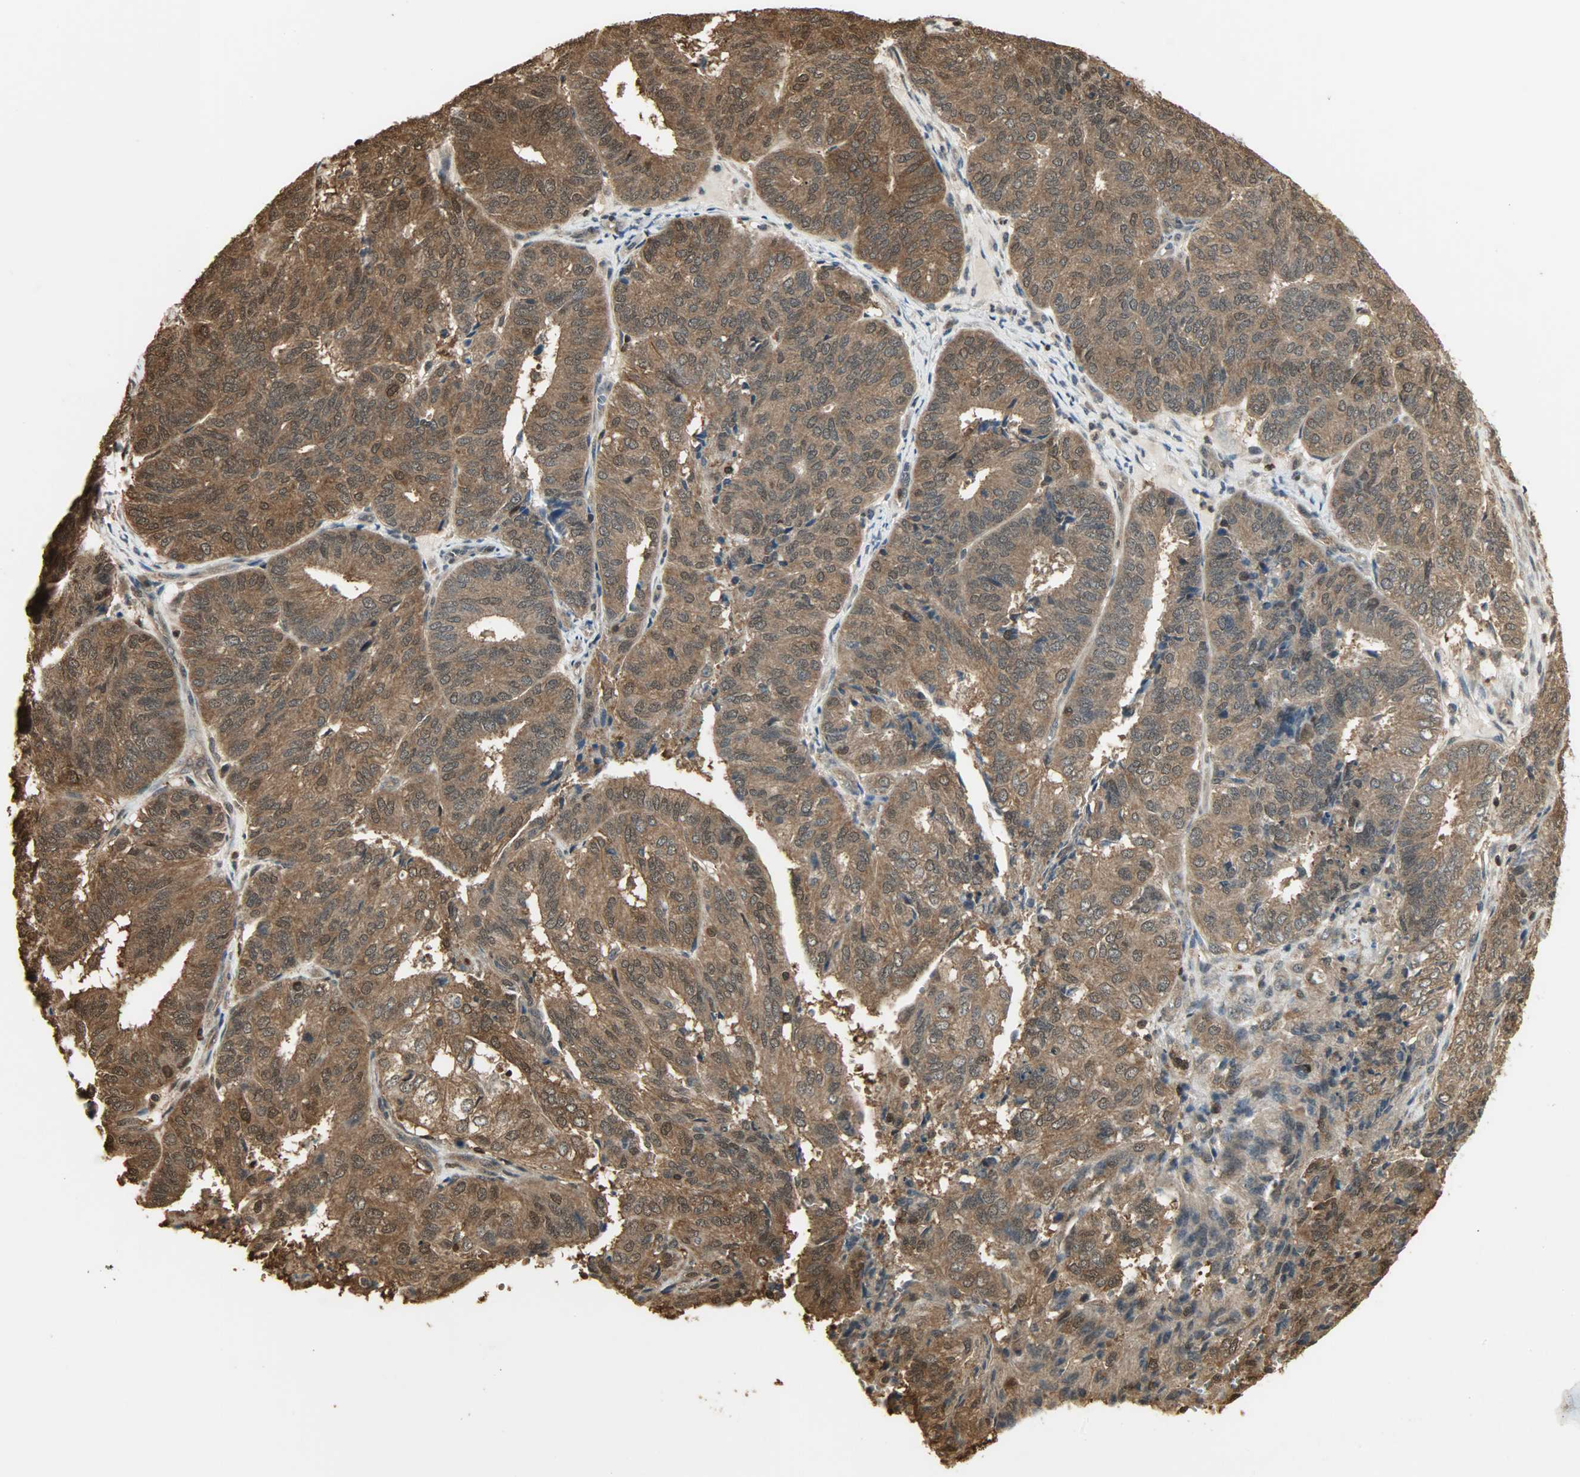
{"staining": {"intensity": "strong", "quantity": ">75%", "location": "cytoplasmic/membranous,nuclear"}, "tissue": "endometrial cancer", "cell_type": "Tumor cells", "image_type": "cancer", "snomed": [{"axis": "morphology", "description": "Adenocarcinoma, NOS"}, {"axis": "topography", "description": "Uterus"}], "caption": "The photomicrograph demonstrates staining of endometrial cancer, revealing strong cytoplasmic/membranous and nuclear protein expression (brown color) within tumor cells.", "gene": "YWHAZ", "patient": {"sex": "female", "age": 60}}